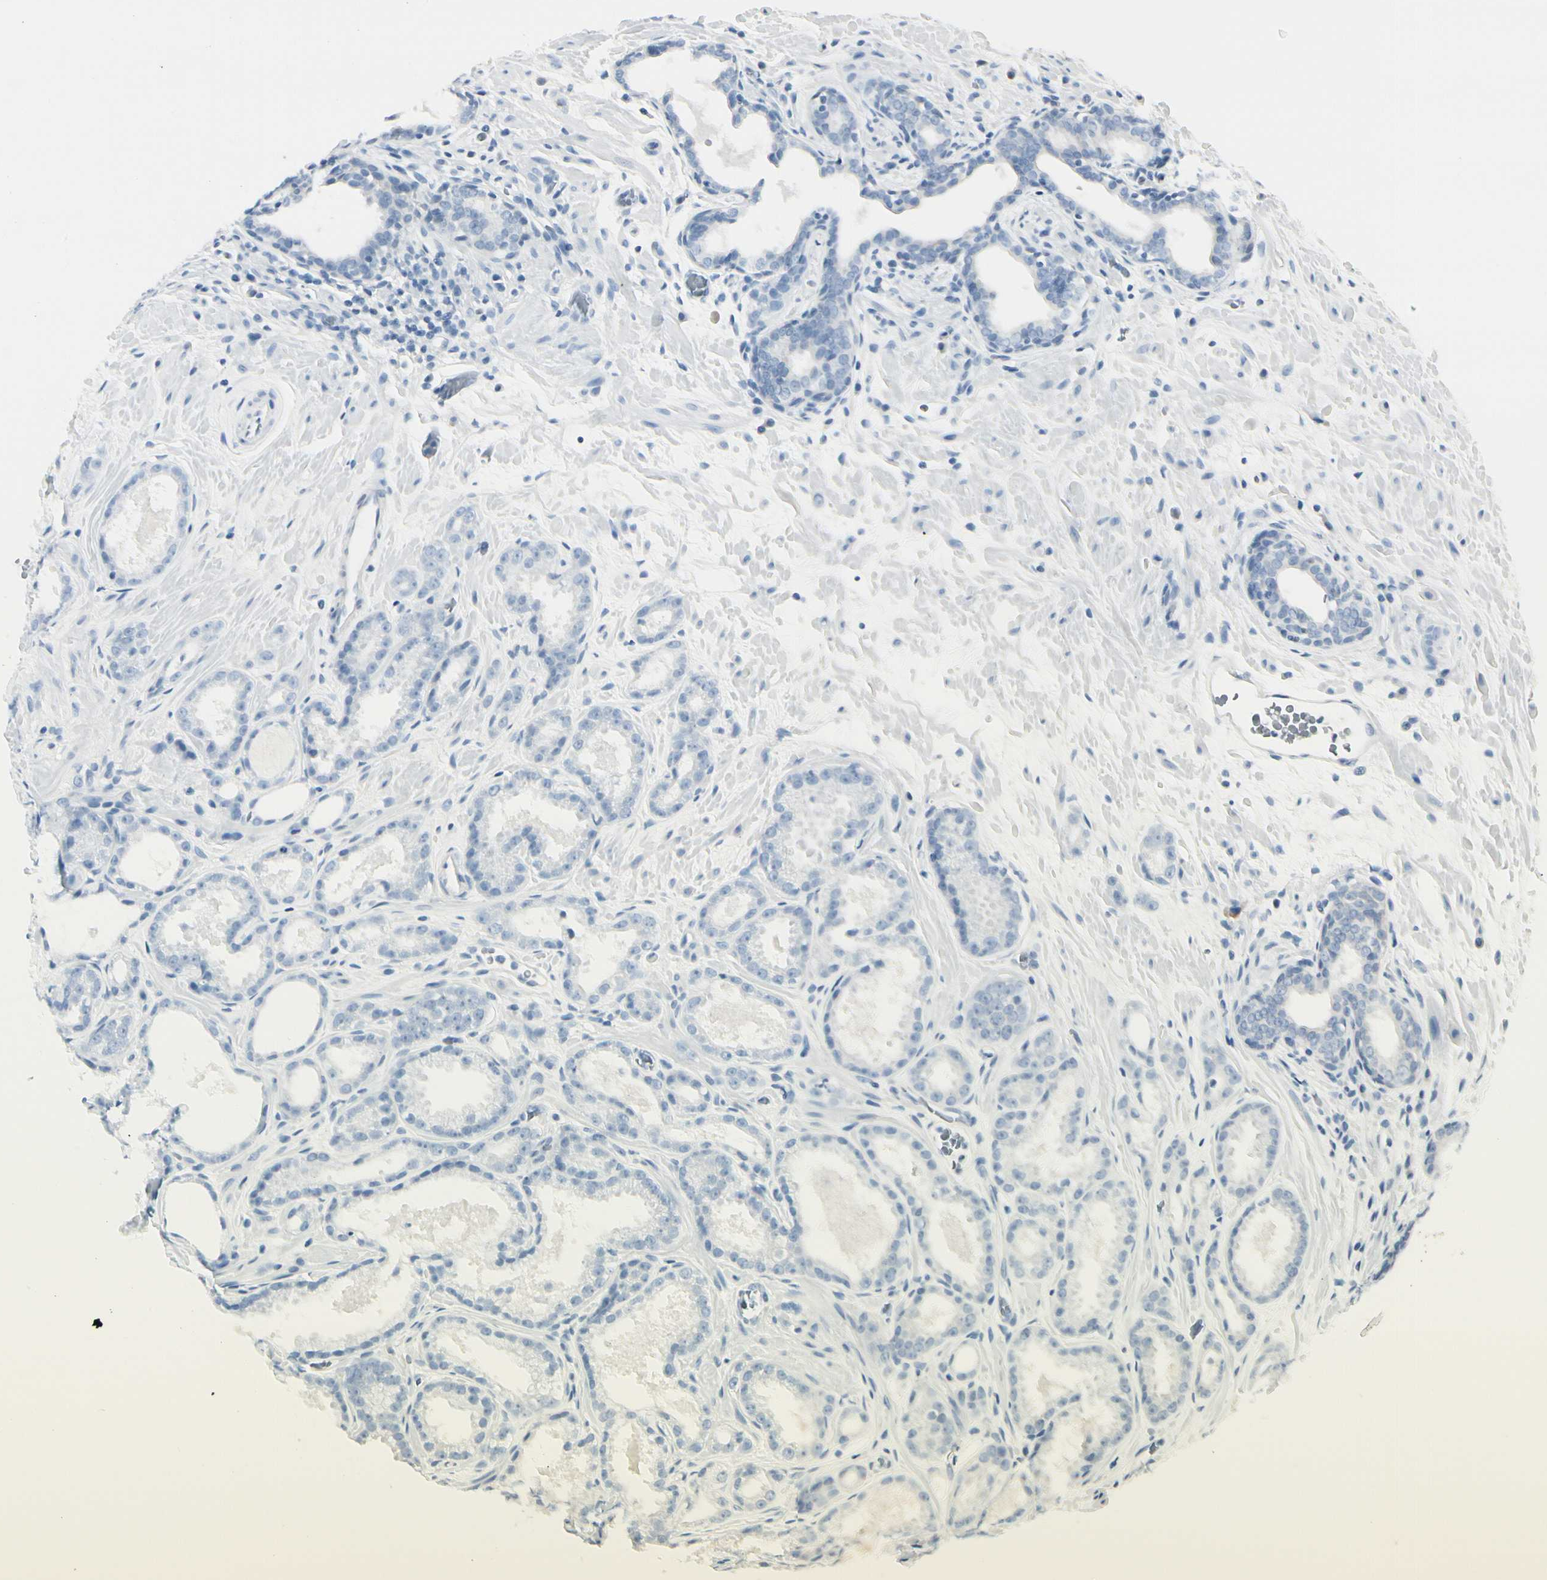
{"staining": {"intensity": "negative", "quantity": "none", "location": "none"}, "tissue": "prostate cancer", "cell_type": "Tumor cells", "image_type": "cancer", "snomed": [{"axis": "morphology", "description": "Adenocarcinoma, Low grade"}, {"axis": "topography", "description": "Prostate"}], "caption": "There is no significant positivity in tumor cells of prostate cancer (low-grade adenocarcinoma).", "gene": "CDHR5", "patient": {"sex": "male", "age": 57}}